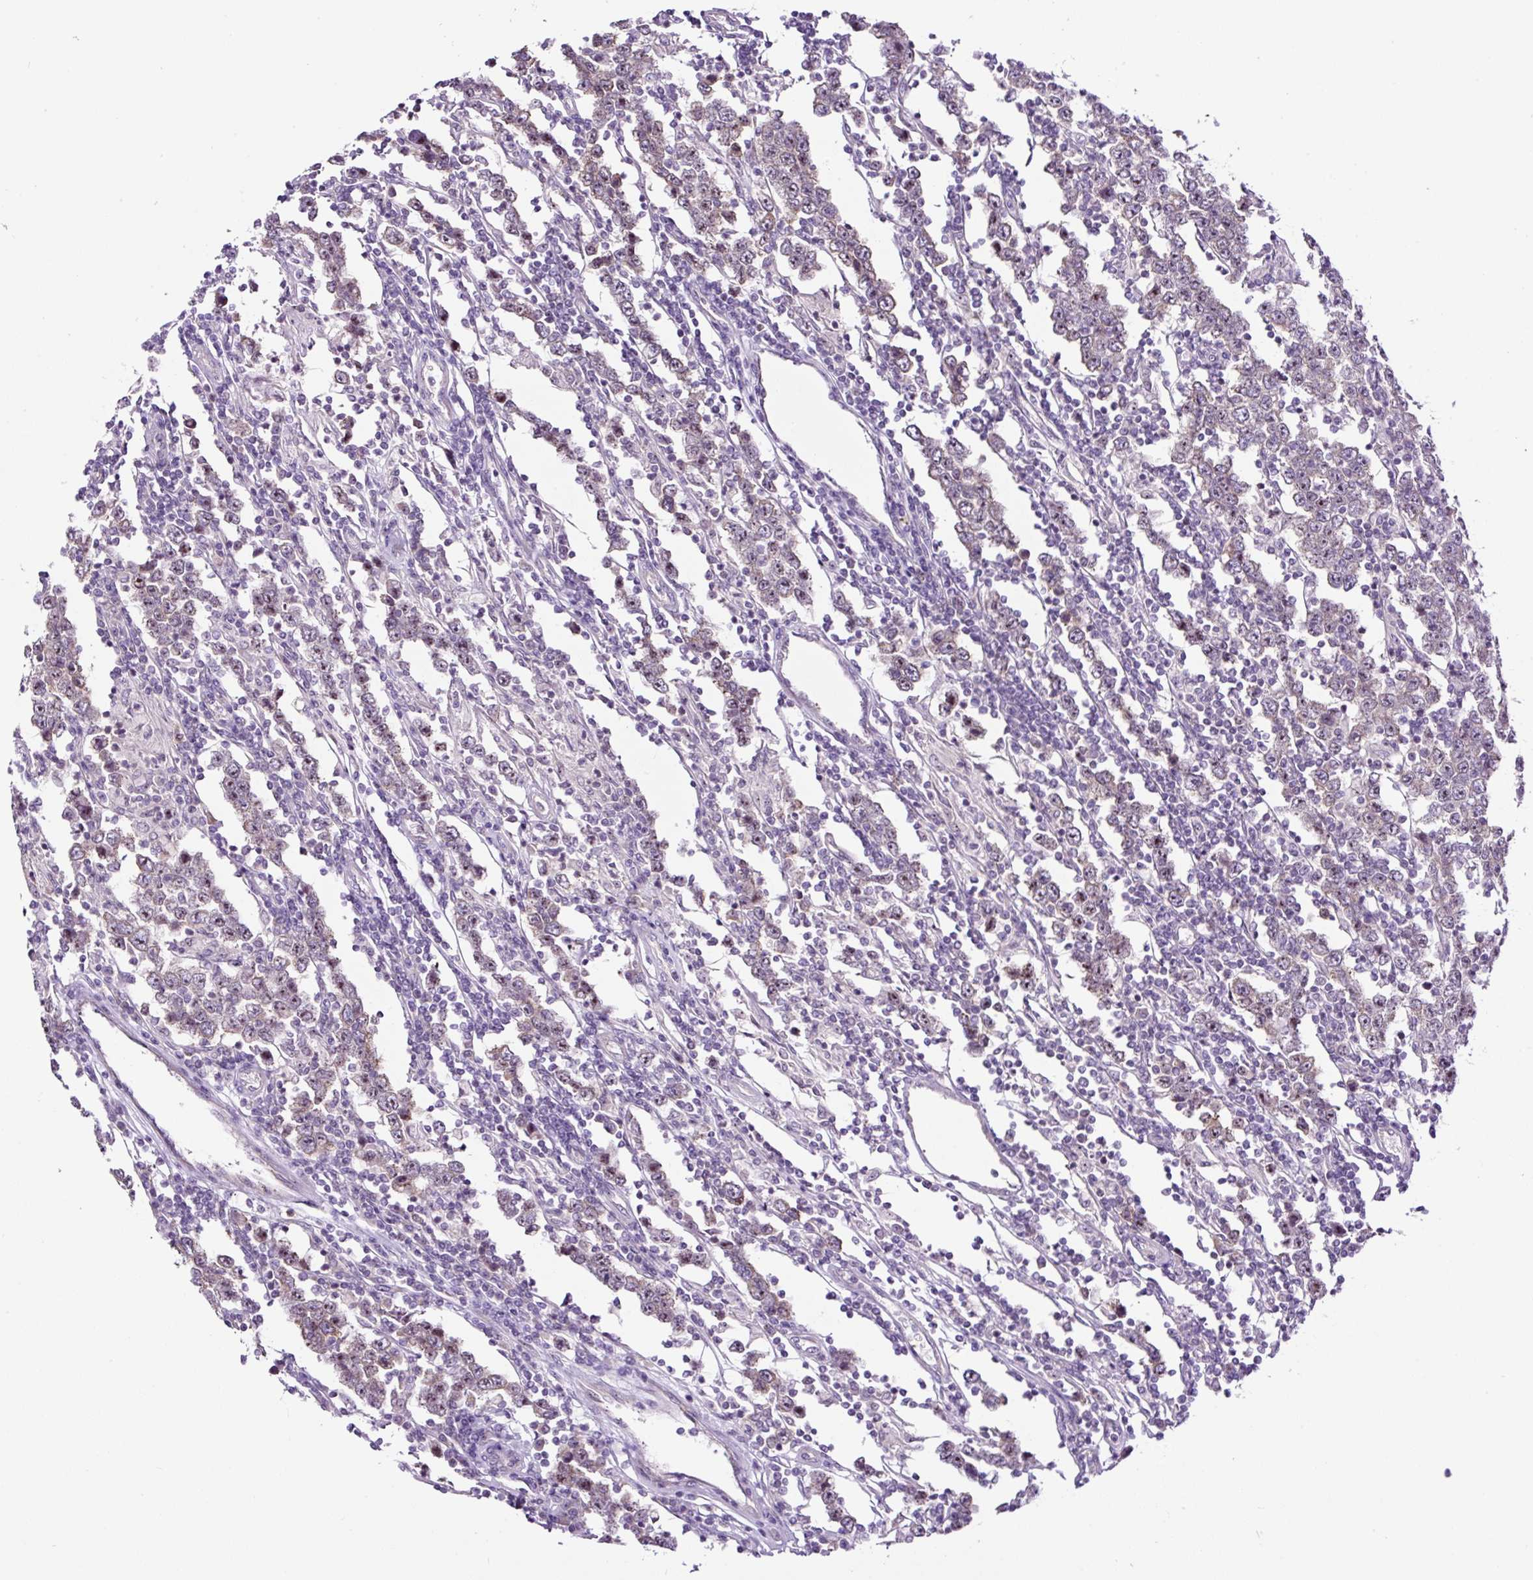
{"staining": {"intensity": "moderate", "quantity": "<25%", "location": "nuclear"}, "tissue": "testis cancer", "cell_type": "Tumor cells", "image_type": "cancer", "snomed": [{"axis": "morphology", "description": "Normal tissue, NOS"}, {"axis": "morphology", "description": "Urothelial carcinoma, High grade"}, {"axis": "morphology", "description": "Seminoma, NOS"}, {"axis": "morphology", "description": "Carcinoma, Embryonal, NOS"}, {"axis": "topography", "description": "Urinary bladder"}, {"axis": "topography", "description": "Testis"}], "caption": "A high-resolution image shows immunohistochemistry staining of seminoma (testis), which reveals moderate nuclear staining in approximately <25% of tumor cells.", "gene": "NOM1", "patient": {"sex": "male", "age": 41}}